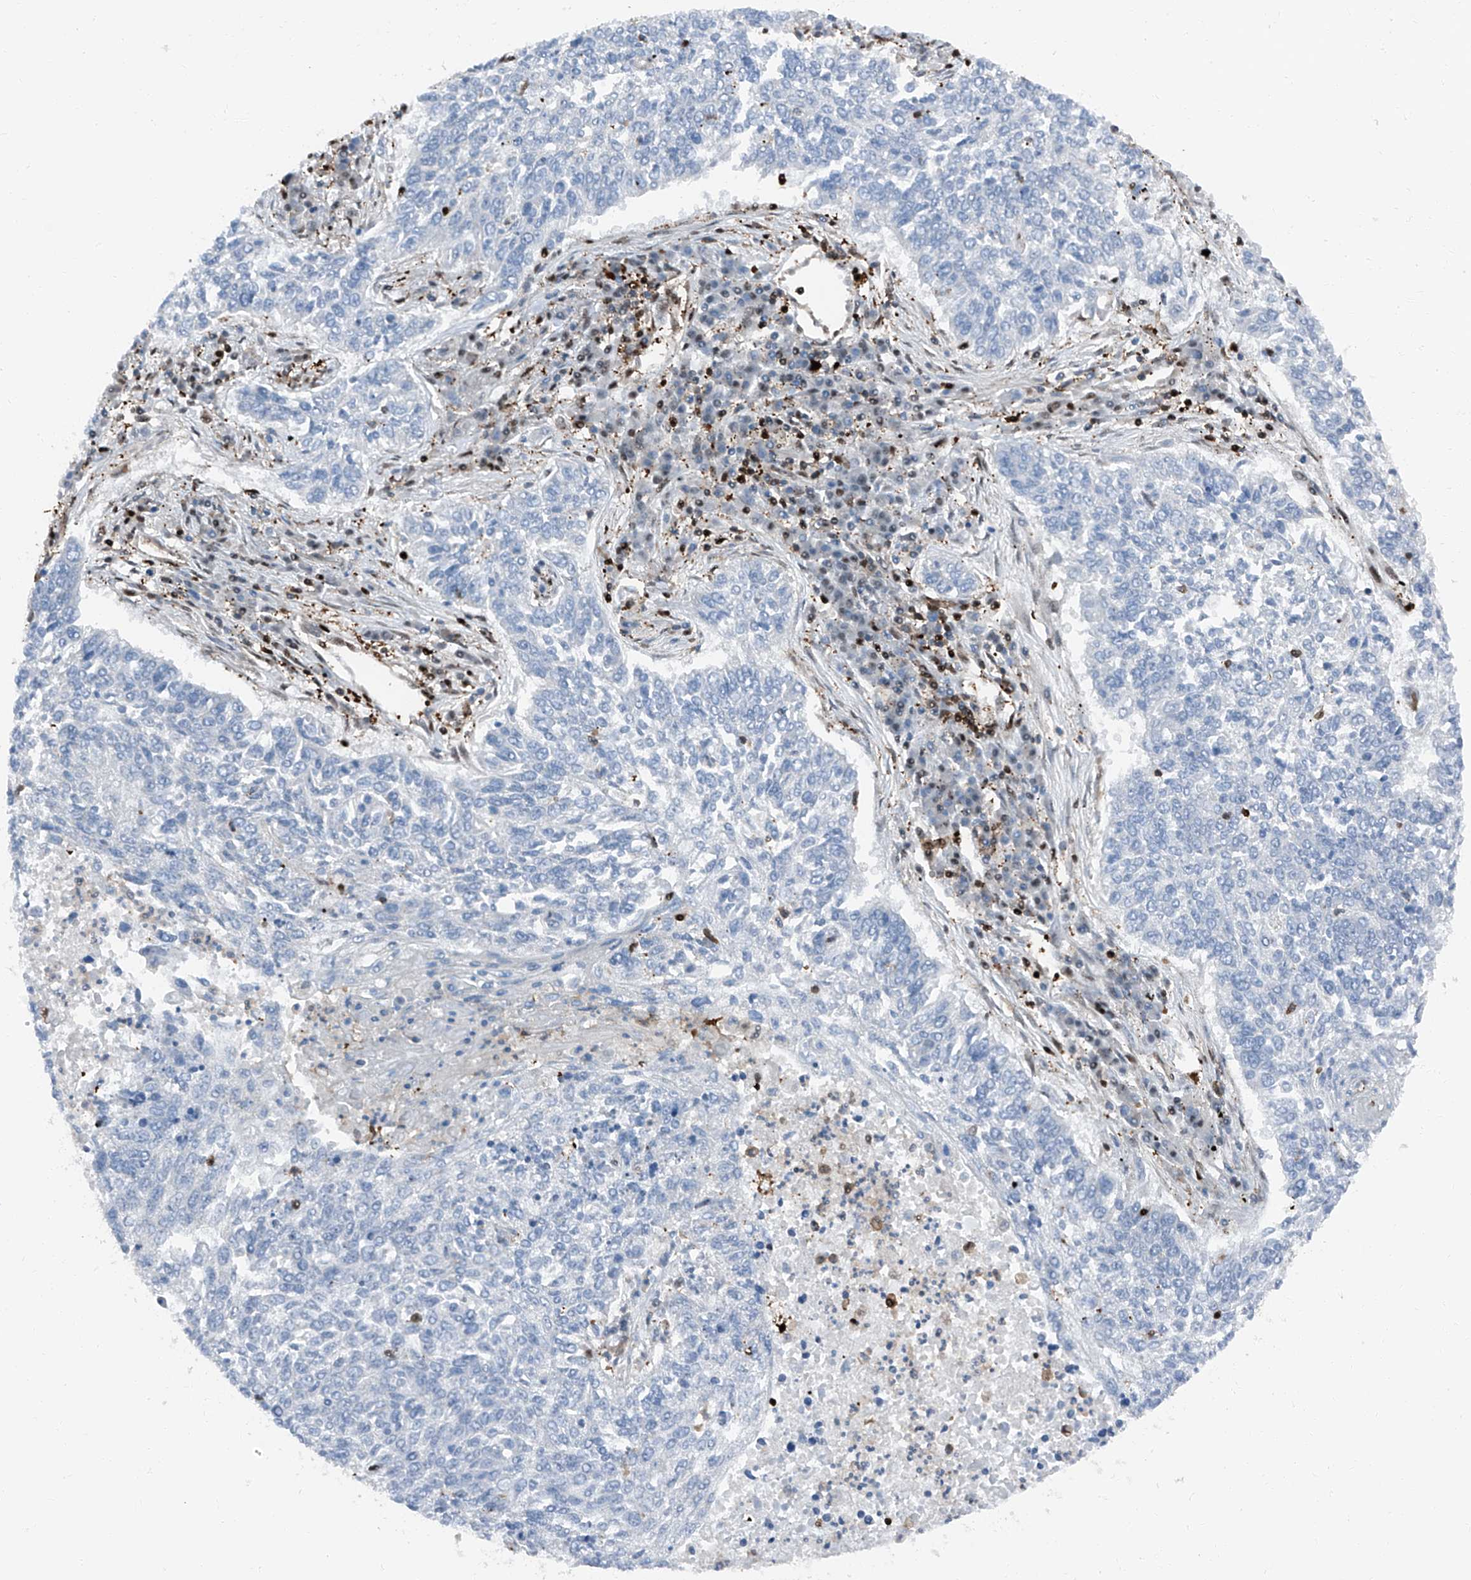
{"staining": {"intensity": "negative", "quantity": "none", "location": "none"}, "tissue": "lung cancer", "cell_type": "Tumor cells", "image_type": "cancer", "snomed": [{"axis": "morphology", "description": "Normal tissue, NOS"}, {"axis": "morphology", "description": "Squamous cell carcinoma, NOS"}, {"axis": "topography", "description": "Cartilage tissue"}, {"axis": "topography", "description": "Bronchus"}, {"axis": "topography", "description": "Lung"}], "caption": "This photomicrograph is of lung cancer stained with immunohistochemistry (IHC) to label a protein in brown with the nuclei are counter-stained blue. There is no positivity in tumor cells.", "gene": "PSMB10", "patient": {"sex": "female", "age": 49}}